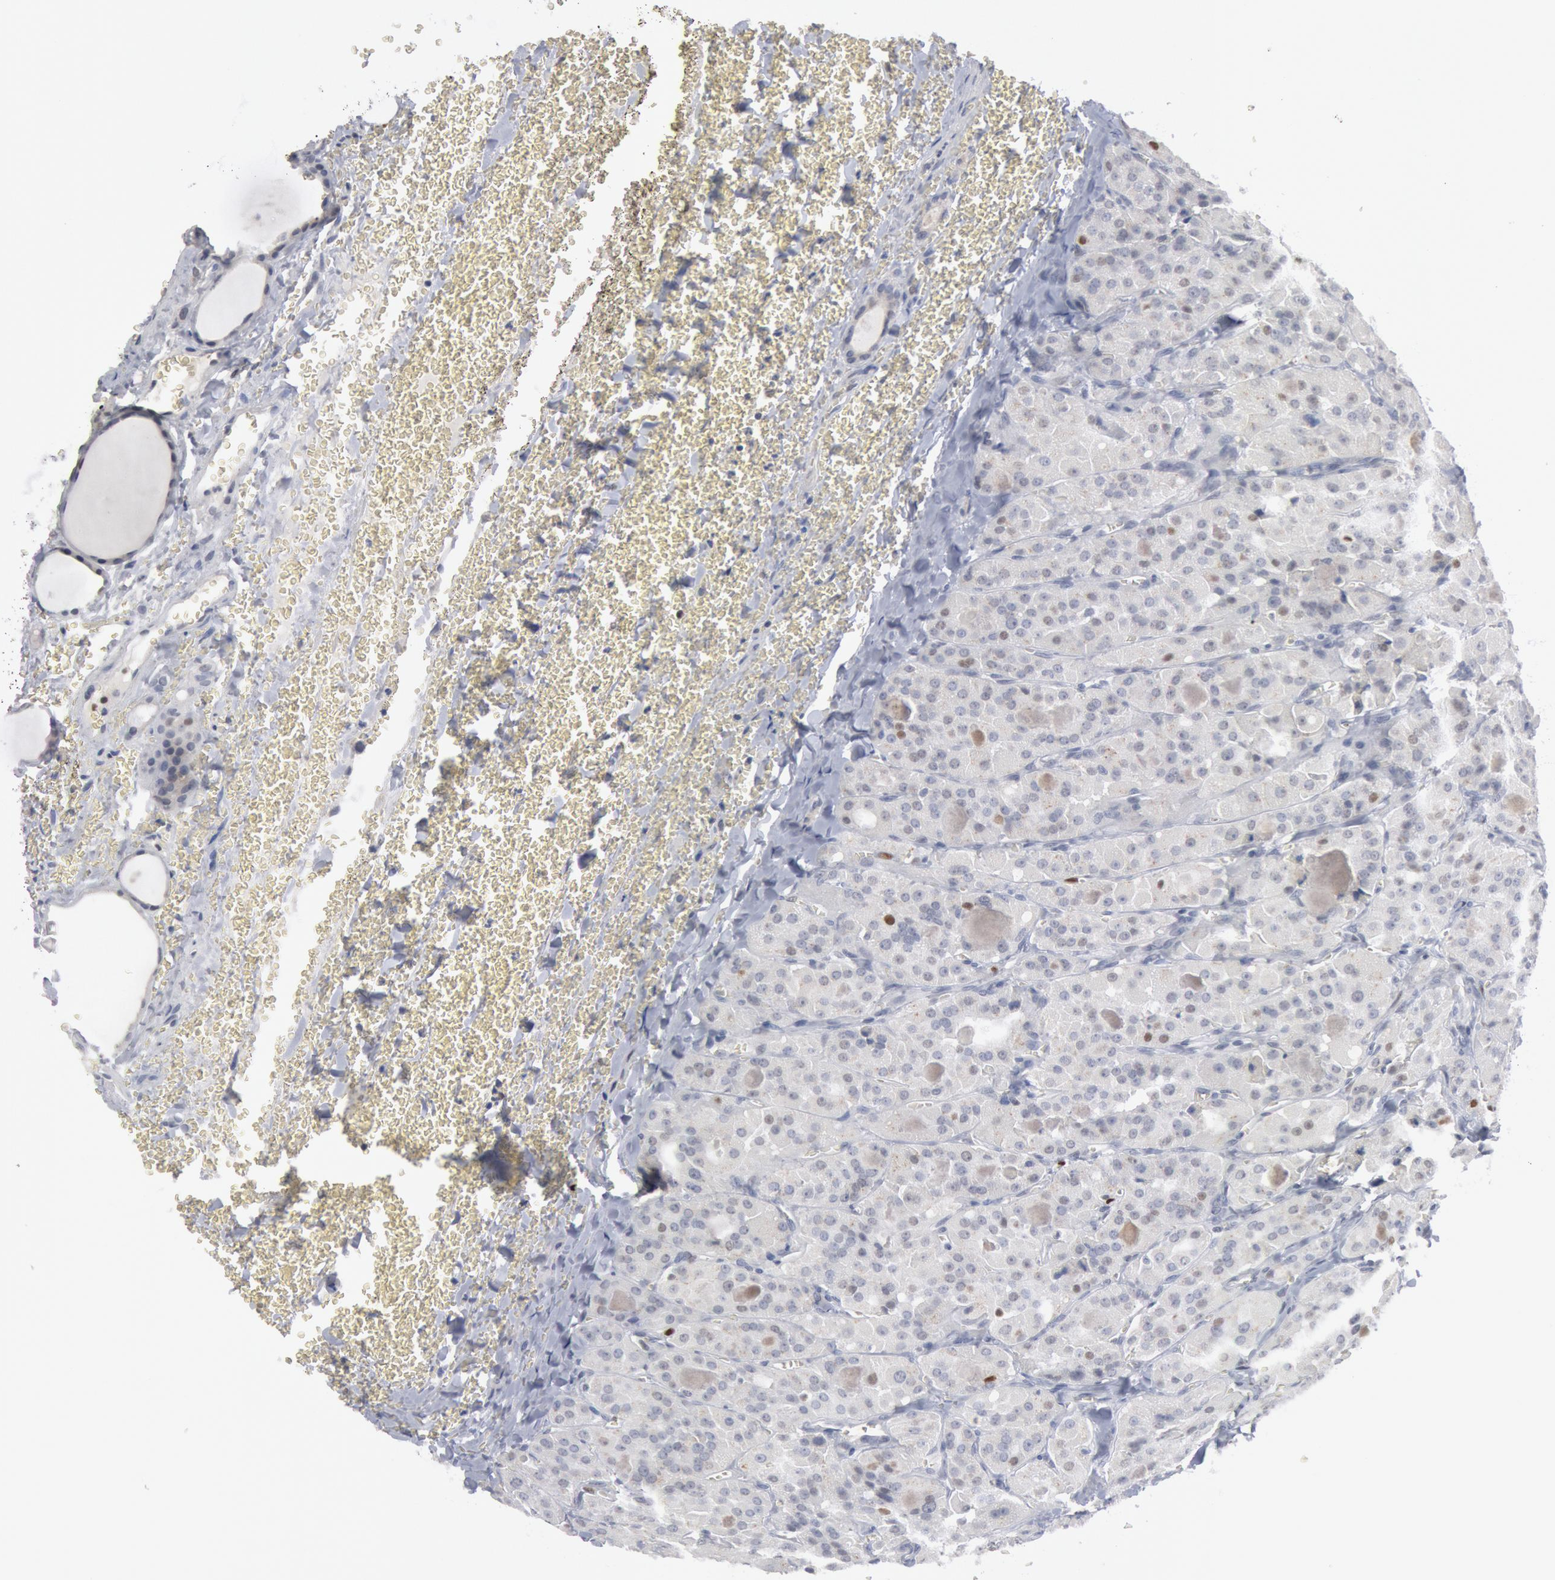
{"staining": {"intensity": "negative", "quantity": "none", "location": "none"}, "tissue": "thyroid cancer", "cell_type": "Tumor cells", "image_type": "cancer", "snomed": [{"axis": "morphology", "description": "Carcinoma, NOS"}, {"axis": "topography", "description": "Thyroid gland"}], "caption": "Immunohistochemistry of human carcinoma (thyroid) exhibits no expression in tumor cells.", "gene": "WDHD1", "patient": {"sex": "male", "age": 76}}